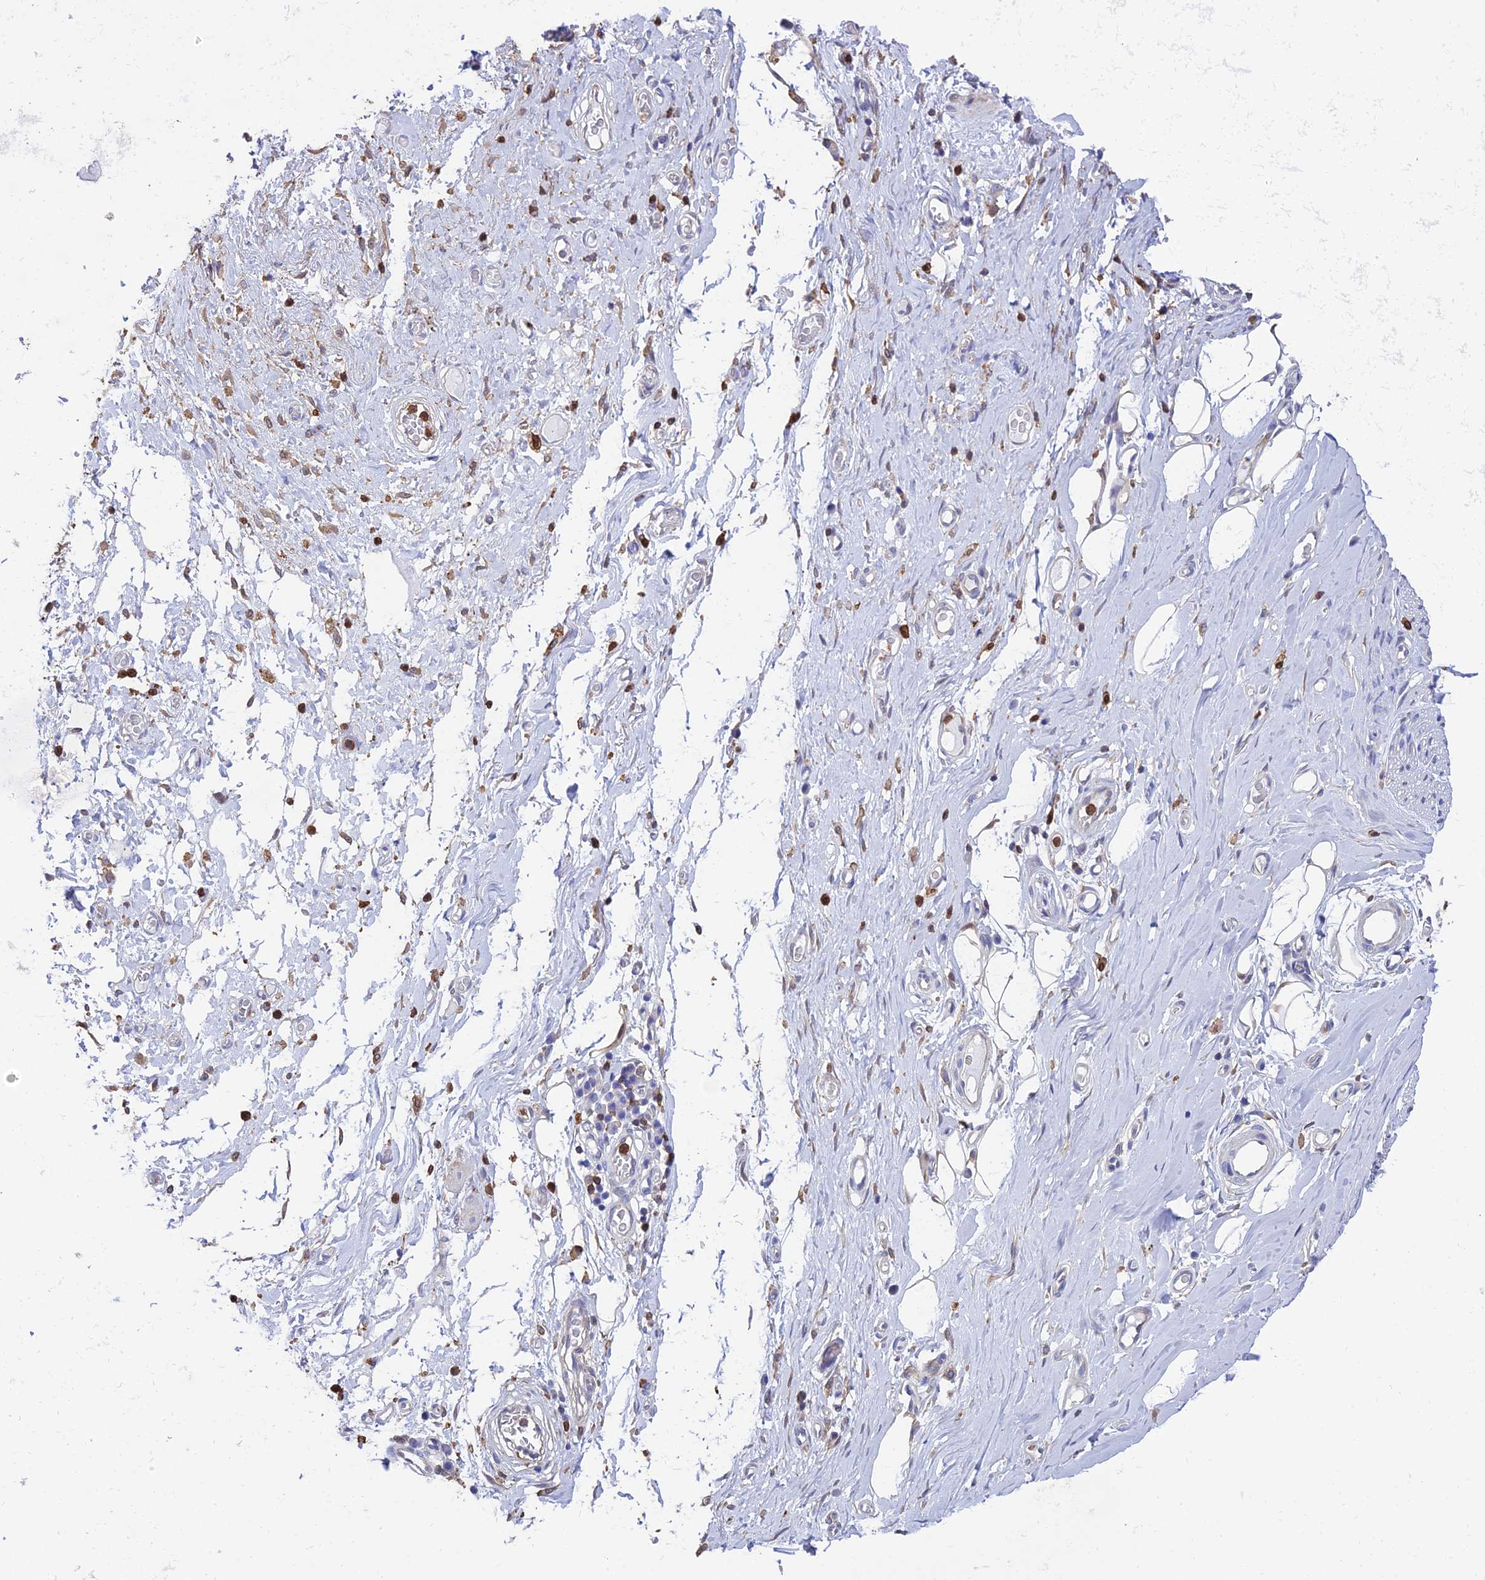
{"staining": {"intensity": "weak", "quantity": "25%-75%", "location": "cytoplasmic/membranous"}, "tissue": "adipose tissue", "cell_type": "Adipocytes", "image_type": "normal", "snomed": [{"axis": "morphology", "description": "Normal tissue, NOS"}, {"axis": "morphology", "description": "Adenocarcinoma, NOS"}, {"axis": "topography", "description": "Esophagus"}, {"axis": "topography", "description": "Stomach, upper"}, {"axis": "topography", "description": "Peripheral nerve tissue"}], "caption": "An immunohistochemistry (IHC) image of normal tissue is shown. Protein staining in brown labels weak cytoplasmic/membranous positivity in adipose tissue within adipocytes. (DAB (3,3'-diaminobenzidine) IHC with brightfield microscopy, high magnification).", "gene": "SREK1IP1", "patient": {"sex": "male", "age": 62}}